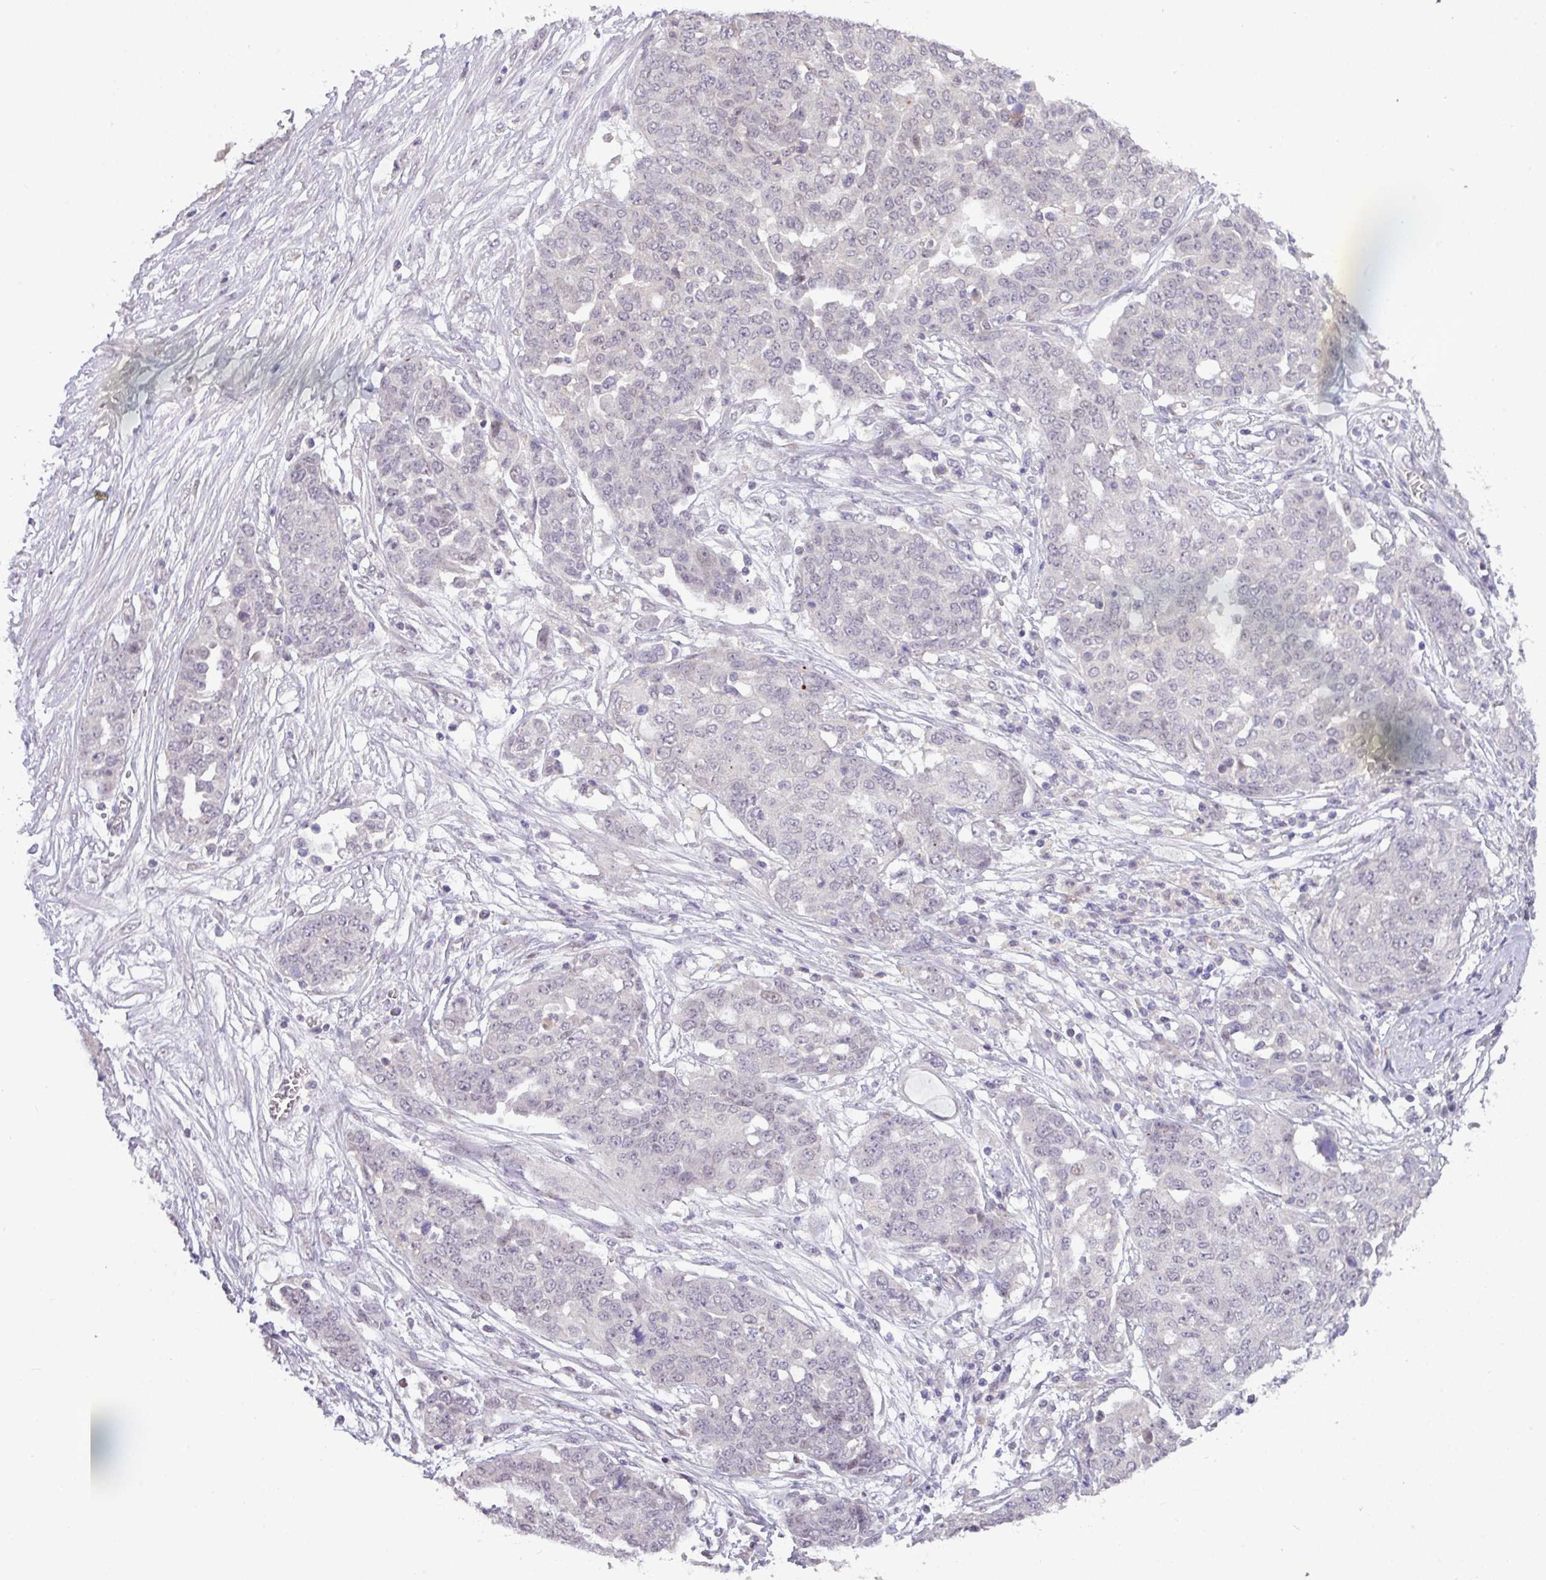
{"staining": {"intensity": "negative", "quantity": "none", "location": "none"}, "tissue": "ovarian cancer", "cell_type": "Tumor cells", "image_type": "cancer", "snomed": [{"axis": "morphology", "description": "Cystadenocarcinoma, serous, NOS"}, {"axis": "topography", "description": "Soft tissue"}, {"axis": "topography", "description": "Ovary"}], "caption": "A high-resolution image shows immunohistochemistry (IHC) staining of ovarian cancer, which exhibits no significant positivity in tumor cells. The staining was performed using DAB to visualize the protein expression in brown, while the nuclei were stained in blue with hematoxylin (Magnification: 20x).", "gene": "RIPPLY1", "patient": {"sex": "female", "age": 57}}